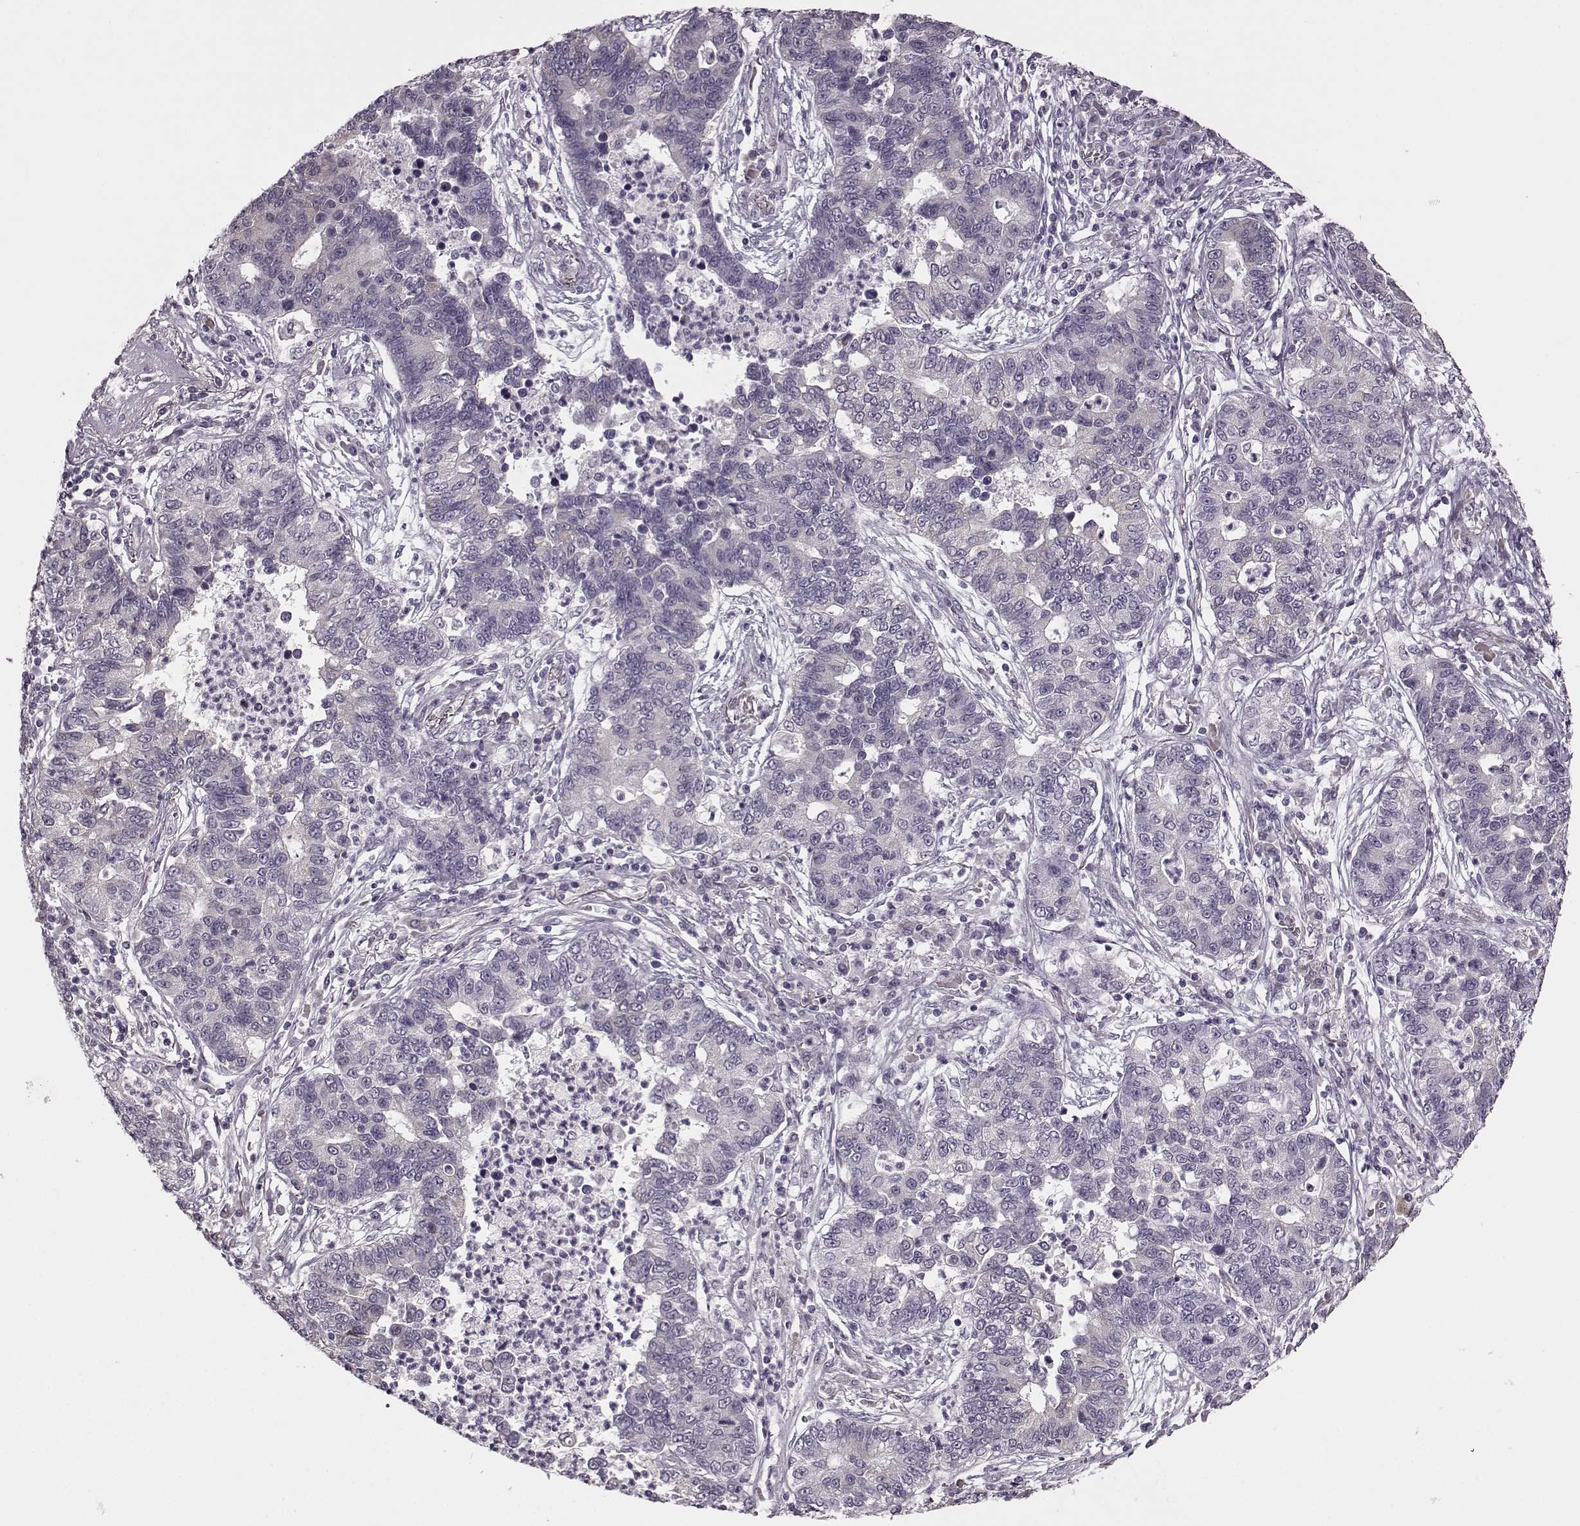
{"staining": {"intensity": "negative", "quantity": "none", "location": "none"}, "tissue": "lung cancer", "cell_type": "Tumor cells", "image_type": "cancer", "snomed": [{"axis": "morphology", "description": "Adenocarcinoma, NOS"}, {"axis": "topography", "description": "Lung"}], "caption": "Protein analysis of lung cancer reveals no significant expression in tumor cells.", "gene": "MAP6D1", "patient": {"sex": "female", "age": 57}}